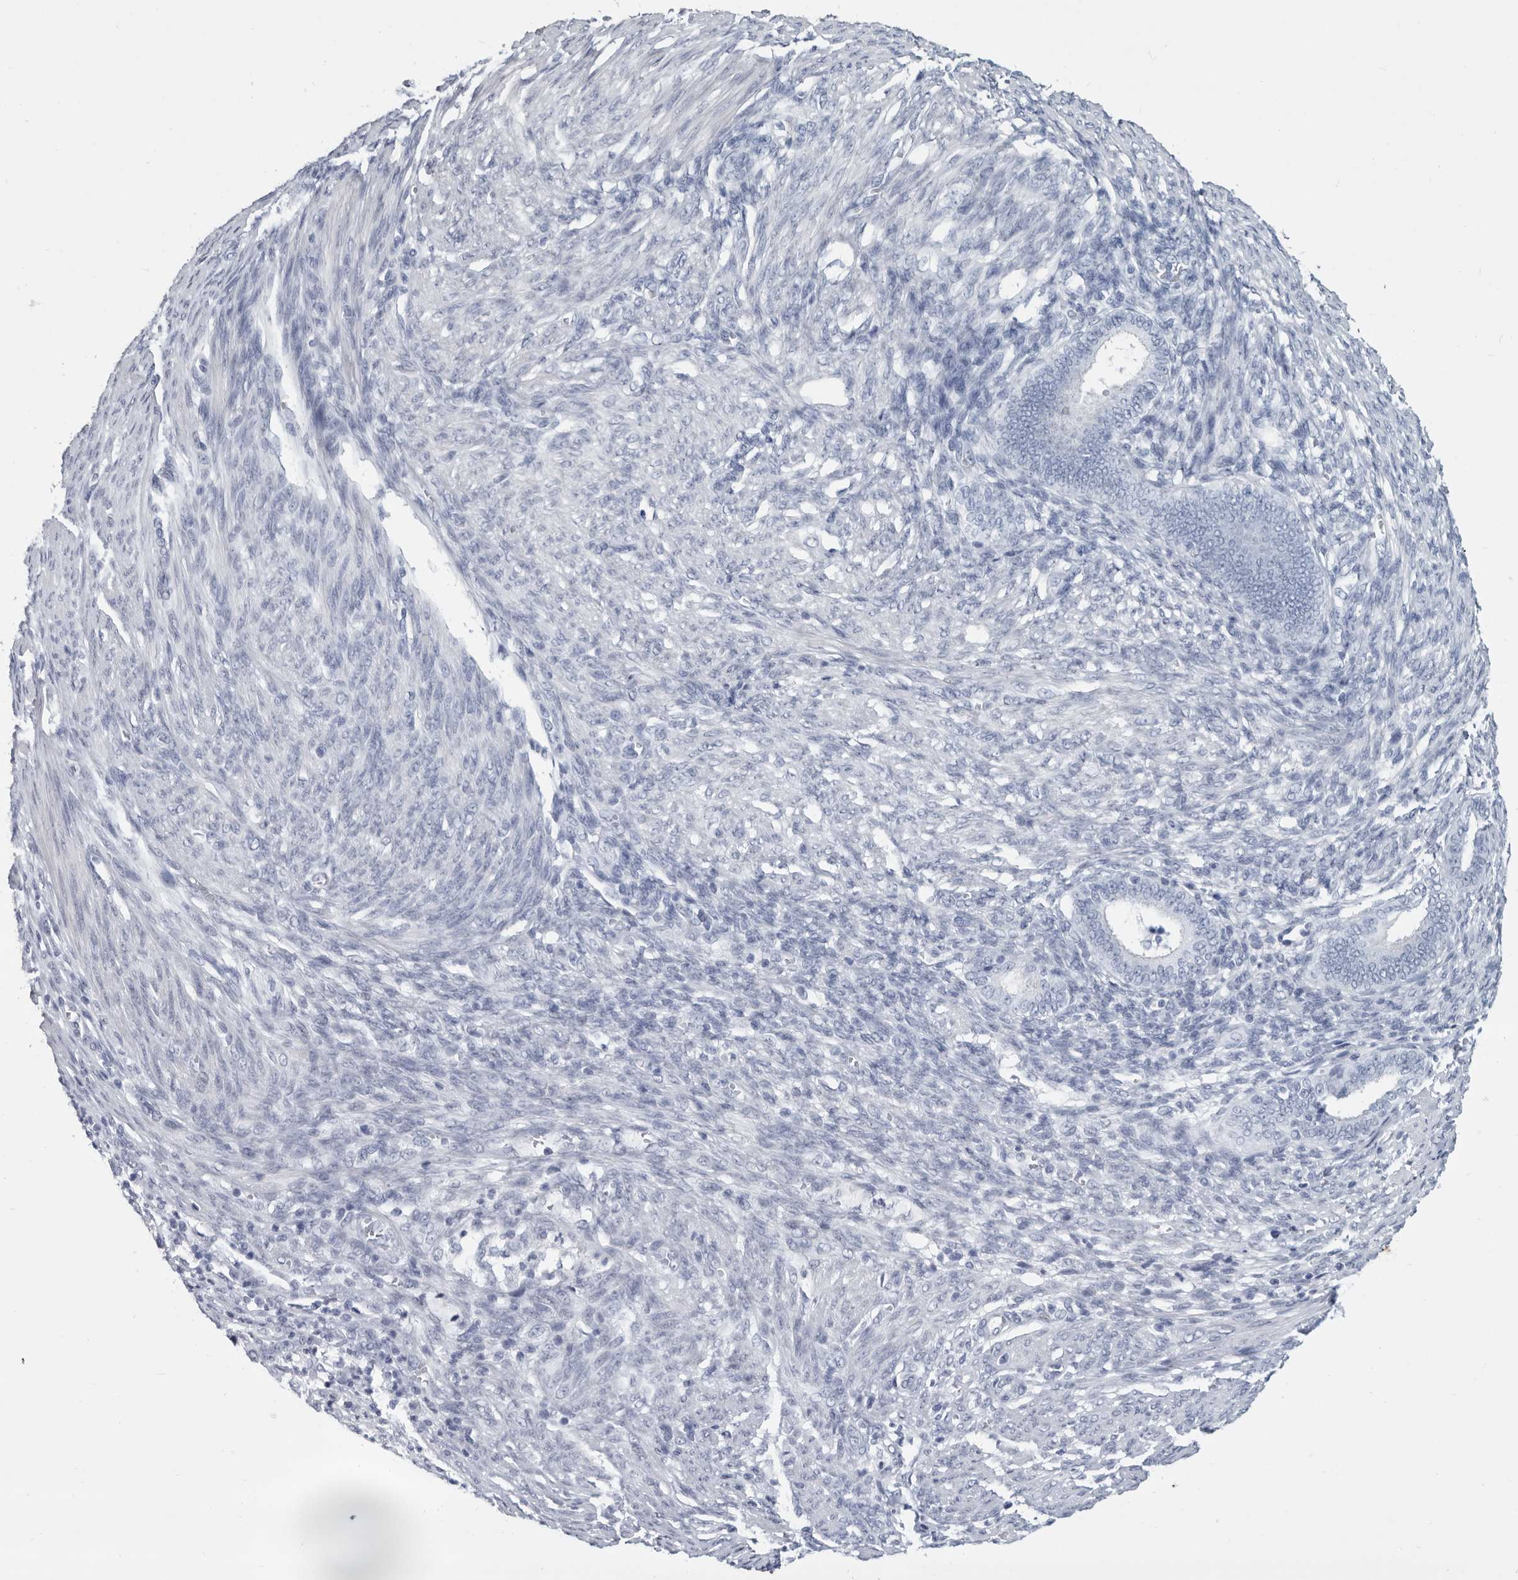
{"staining": {"intensity": "negative", "quantity": "none", "location": "none"}, "tissue": "endometrial cancer", "cell_type": "Tumor cells", "image_type": "cancer", "snomed": [{"axis": "morphology", "description": "Adenocarcinoma, NOS"}, {"axis": "topography", "description": "Endometrium"}], "caption": "An immunohistochemistry image of endometrial adenocarcinoma is shown. There is no staining in tumor cells of endometrial adenocarcinoma.", "gene": "WRAP73", "patient": {"sex": "female", "age": 51}}